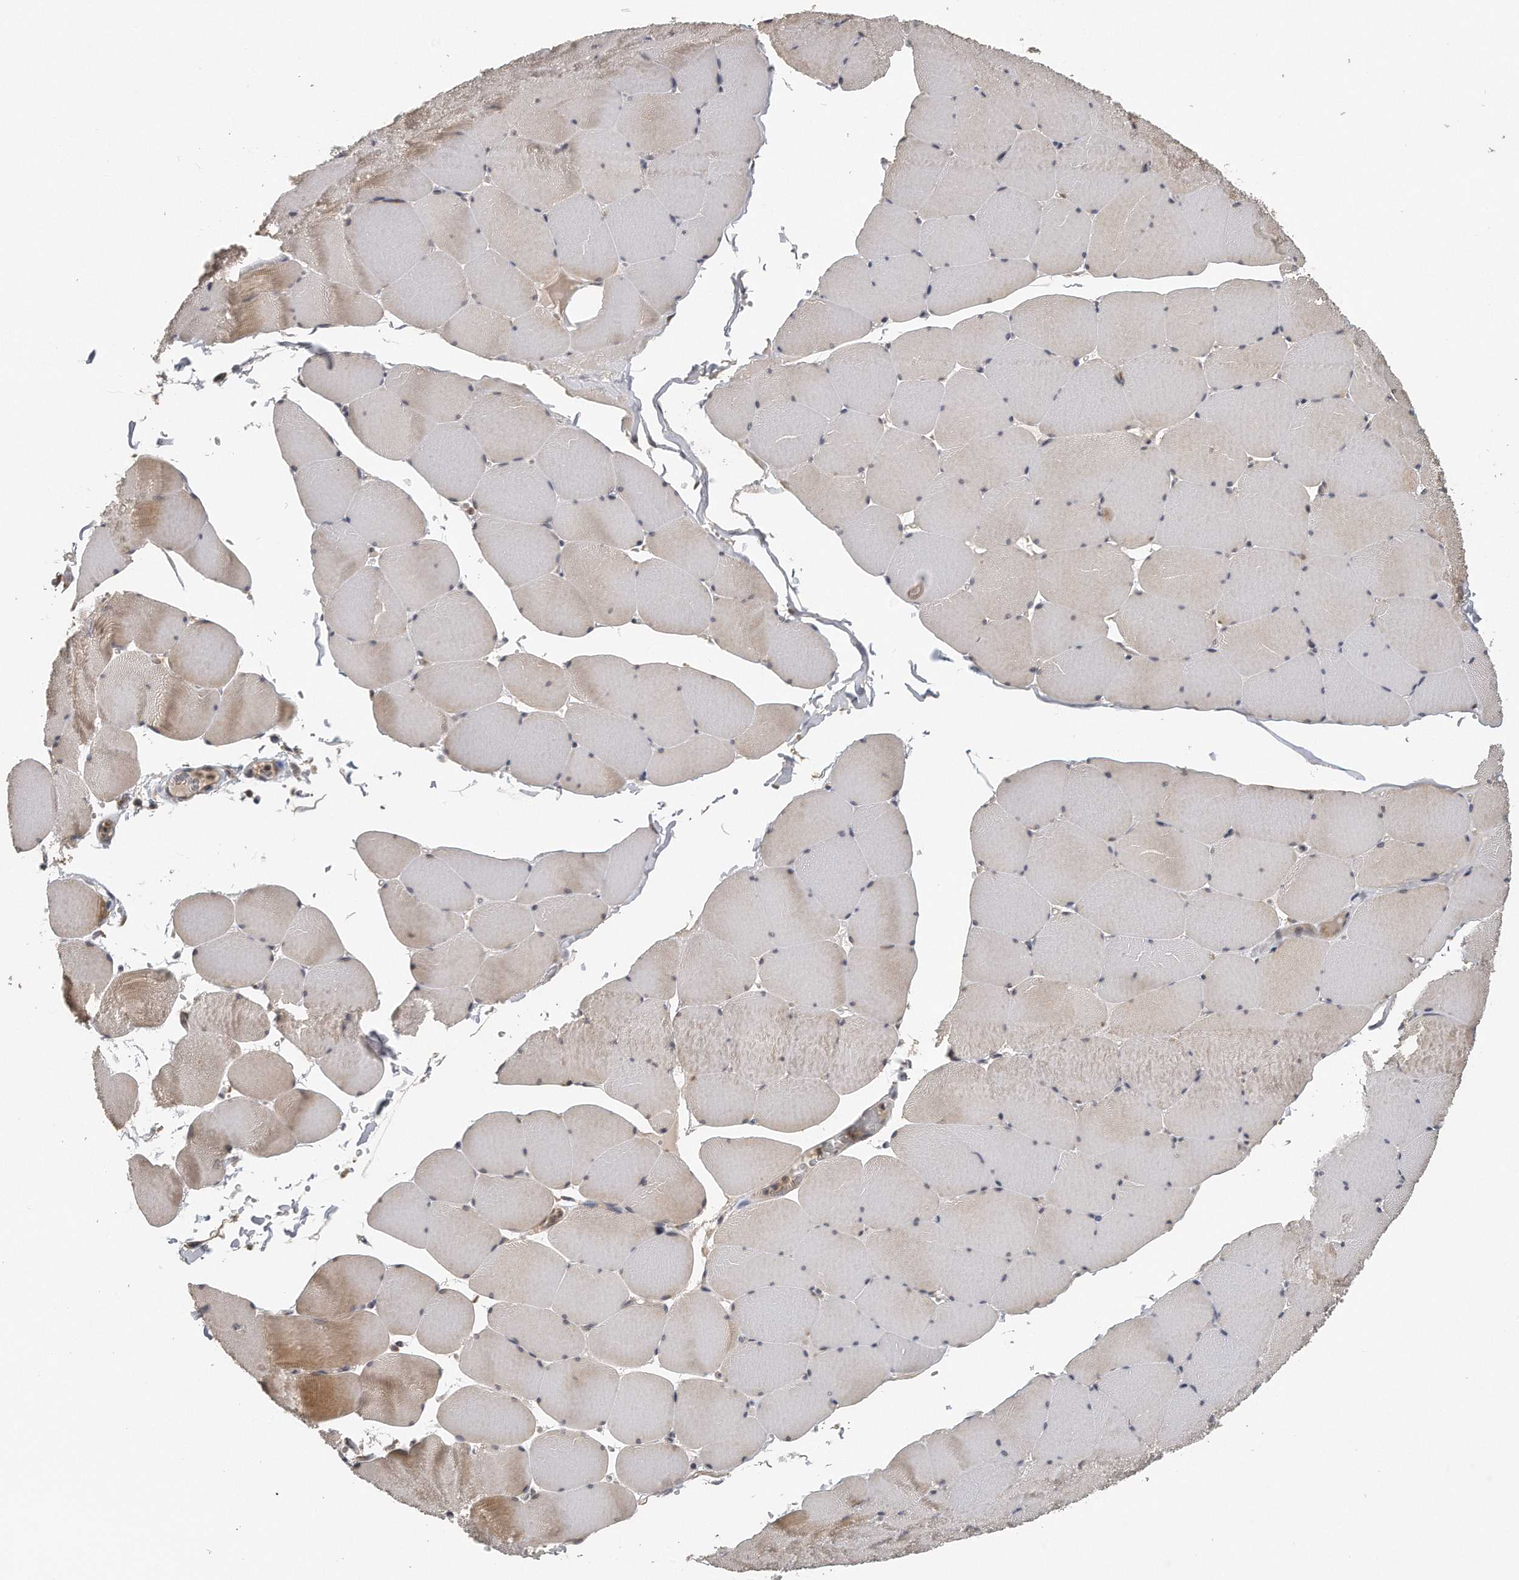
{"staining": {"intensity": "moderate", "quantity": "<25%", "location": "cytoplasmic/membranous"}, "tissue": "skeletal muscle", "cell_type": "Myocytes", "image_type": "normal", "snomed": [{"axis": "morphology", "description": "Normal tissue, NOS"}, {"axis": "topography", "description": "Skeletal muscle"}, {"axis": "topography", "description": "Head-Neck"}], "caption": "High-magnification brightfield microscopy of unremarkable skeletal muscle stained with DAB (3,3'-diaminobenzidine) (brown) and counterstained with hematoxylin (blue). myocytes exhibit moderate cytoplasmic/membranous expression is identified in about<25% of cells. (Stains: DAB (3,3'-diaminobenzidine) in brown, nuclei in blue, Microscopy: brightfield microscopy at high magnification).", "gene": "EIF3I", "patient": {"sex": "male", "age": 66}}